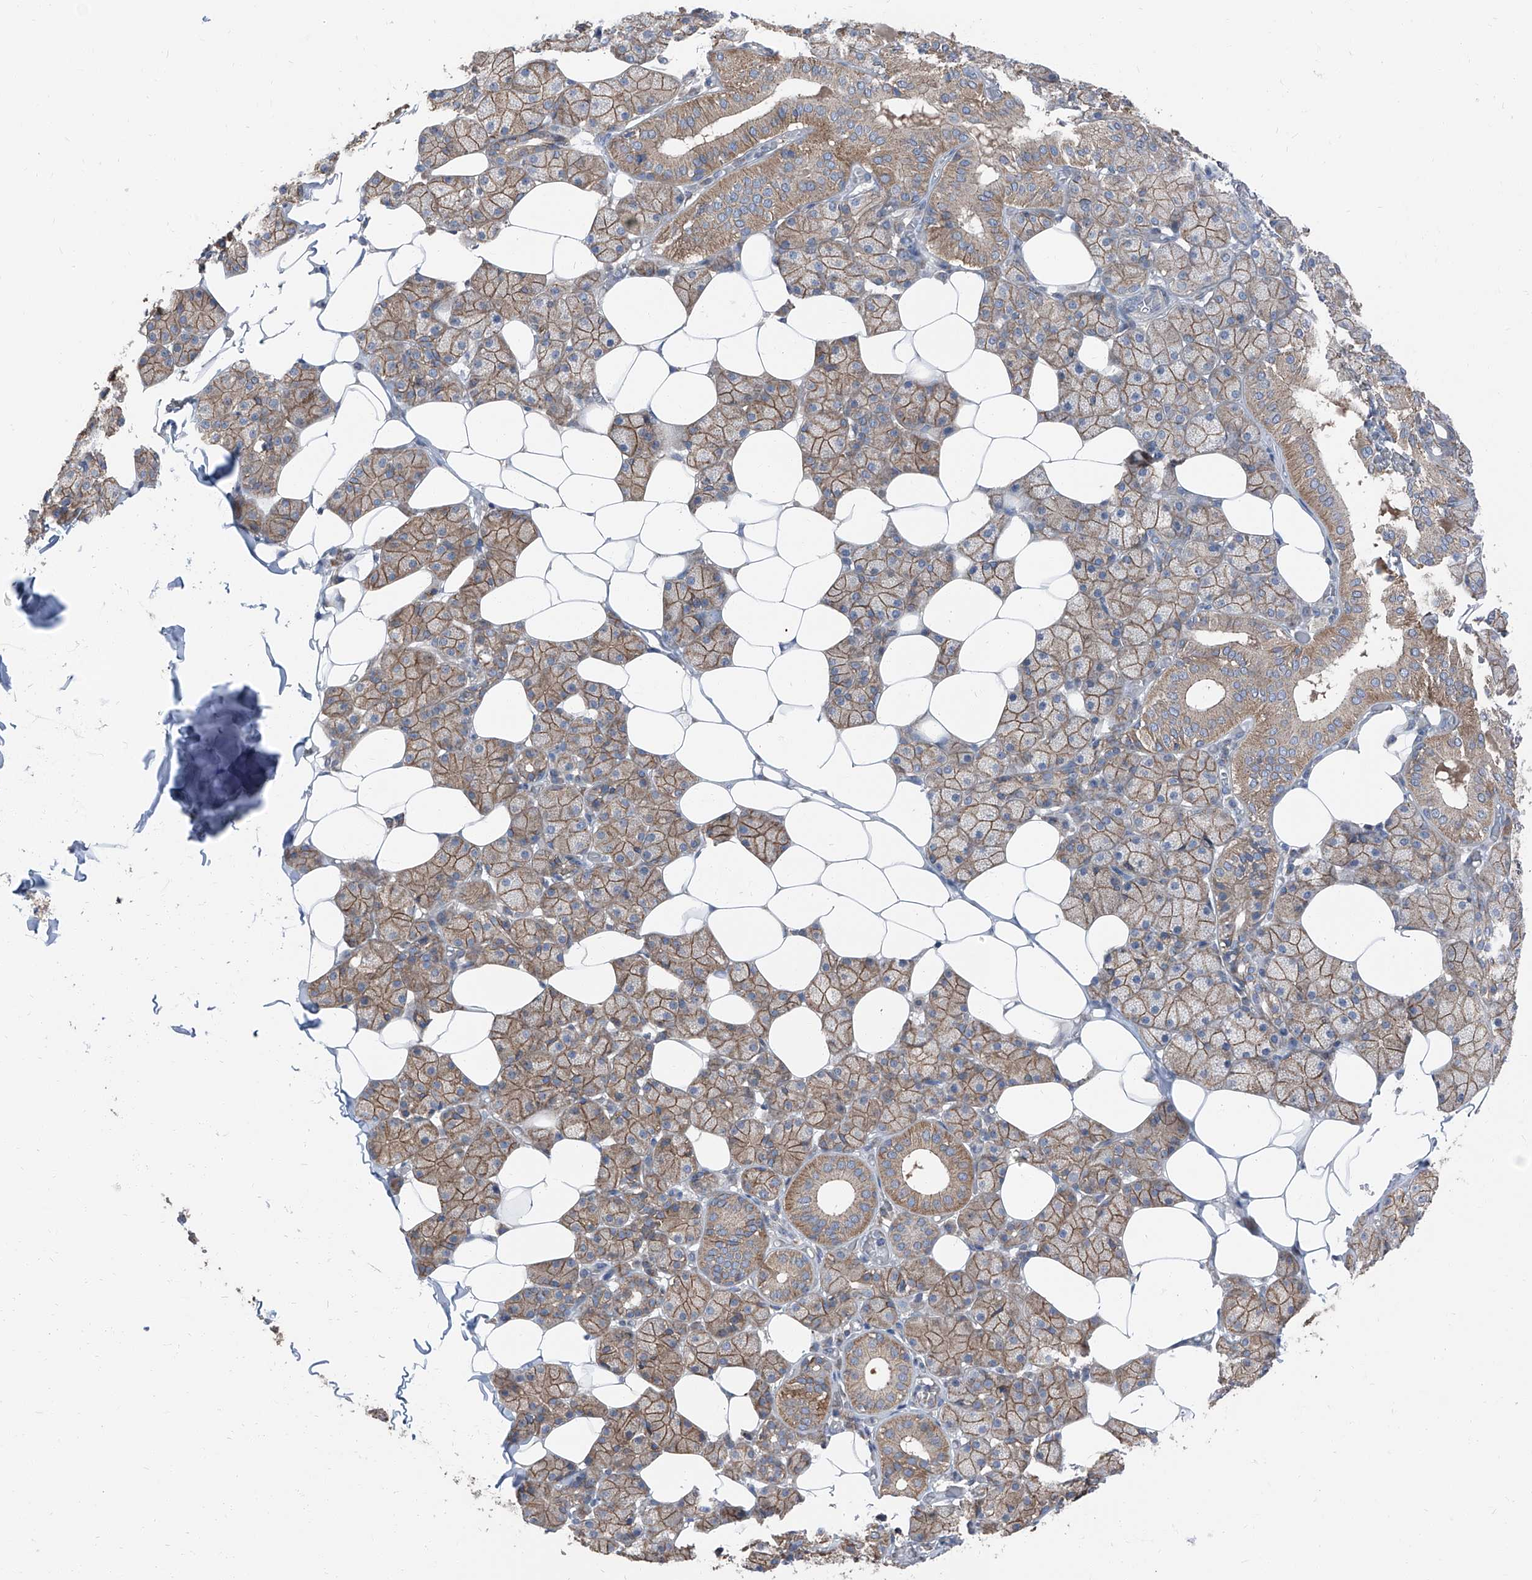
{"staining": {"intensity": "moderate", "quantity": ">75%", "location": "cytoplasmic/membranous"}, "tissue": "salivary gland", "cell_type": "Glandular cells", "image_type": "normal", "snomed": [{"axis": "morphology", "description": "Normal tissue, NOS"}, {"axis": "topography", "description": "Salivary gland"}], "caption": "Moderate cytoplasmic/membranous expression is appreciated in about >75% of glandular cells in benign salivary gland.", "gene": "GPR142", "patient": {"sex": "female", "age": 33}}